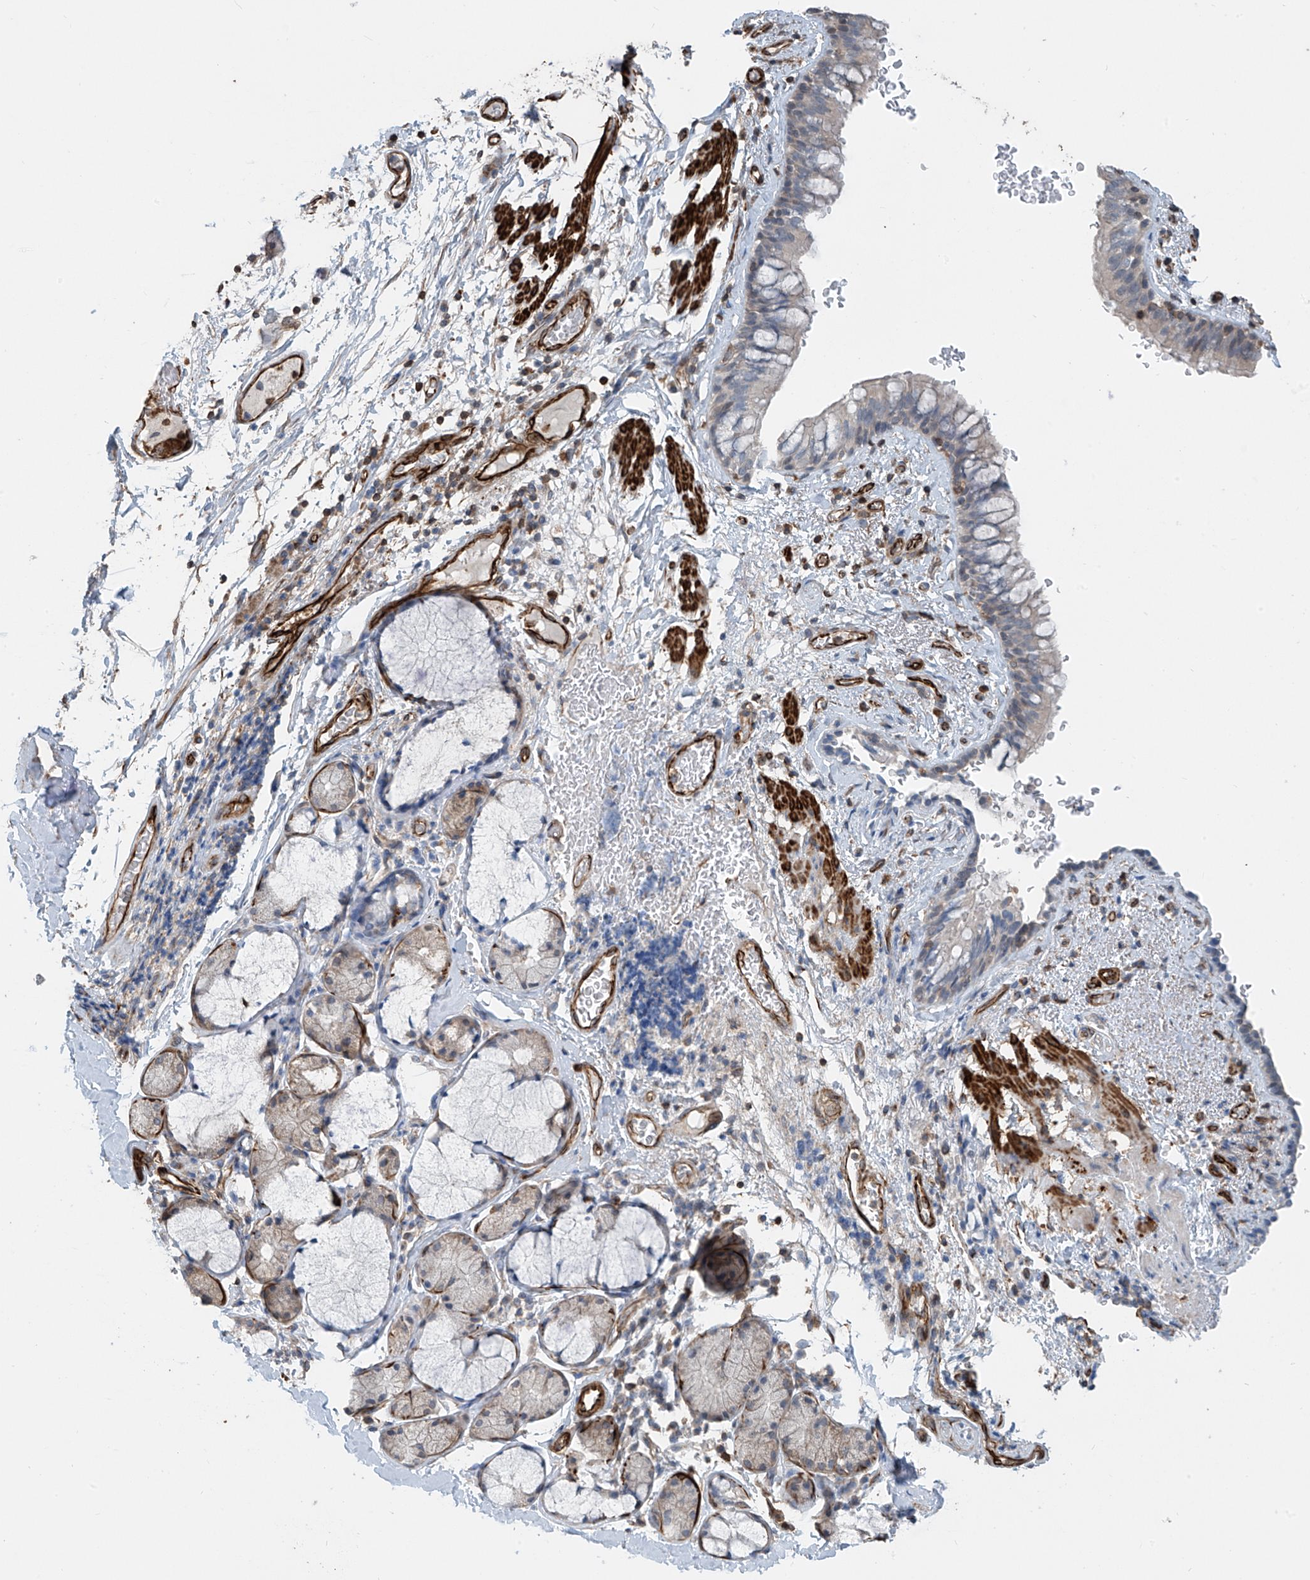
{"staining": {"intensity": "negative", "quantity": "none", "location": "none"}, "tissue": "bronchus", "cell_type": "Respiratory epithelial cells", "image_type": "normal", "snomed": [{"axis": "morphology", "description": "Normal tissue, NOS"}, {"axis": "topography", "description": "Cartilage tissue"}, {"axis": "topography", "description": "Bronchus"}], "caption": "IHC photomicrograph of unremarkable bronchus stained for a protein (brown), which reveals no expression in respiratory epithelial cells.", "gene": "SH3BGRL3", "patient": {"sex": "female", "age": 36}}